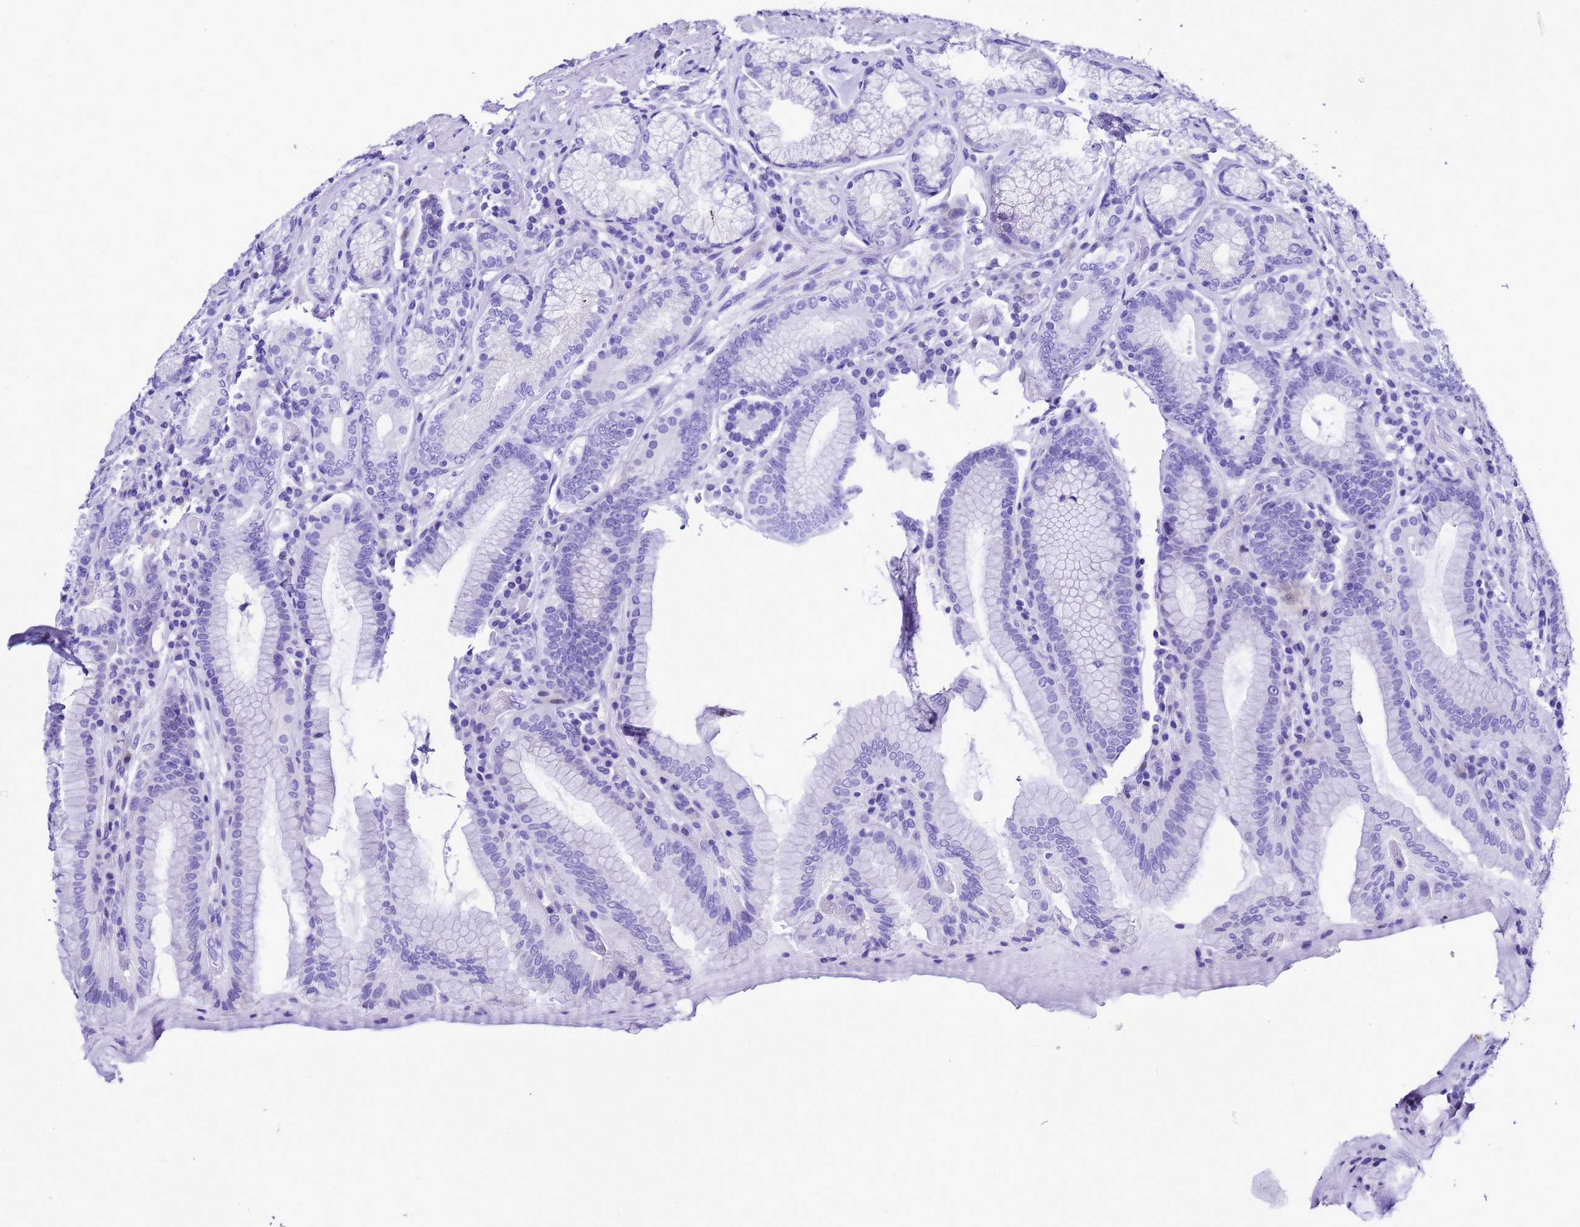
{"staining": {"intensity": "negative", "quantity": "none", "location": "none"}, "tissue": "stomach", "cell_type": "Glandular cells", "image_type": "normal", "snomed": [{"axis": "morphology", "description": "Normal tissue, NOS"}, {"axis": "topography", "description": "Stomach, upper"}, {"axis": "topography", "description": "Stomach, lower"}], "caption": "Immunohistochemistry (IHC) of benign stomach exhibits no expression in glandular cells.", "gene": "UGT2A1", "patient": {"sex": "female", "age": 76}}